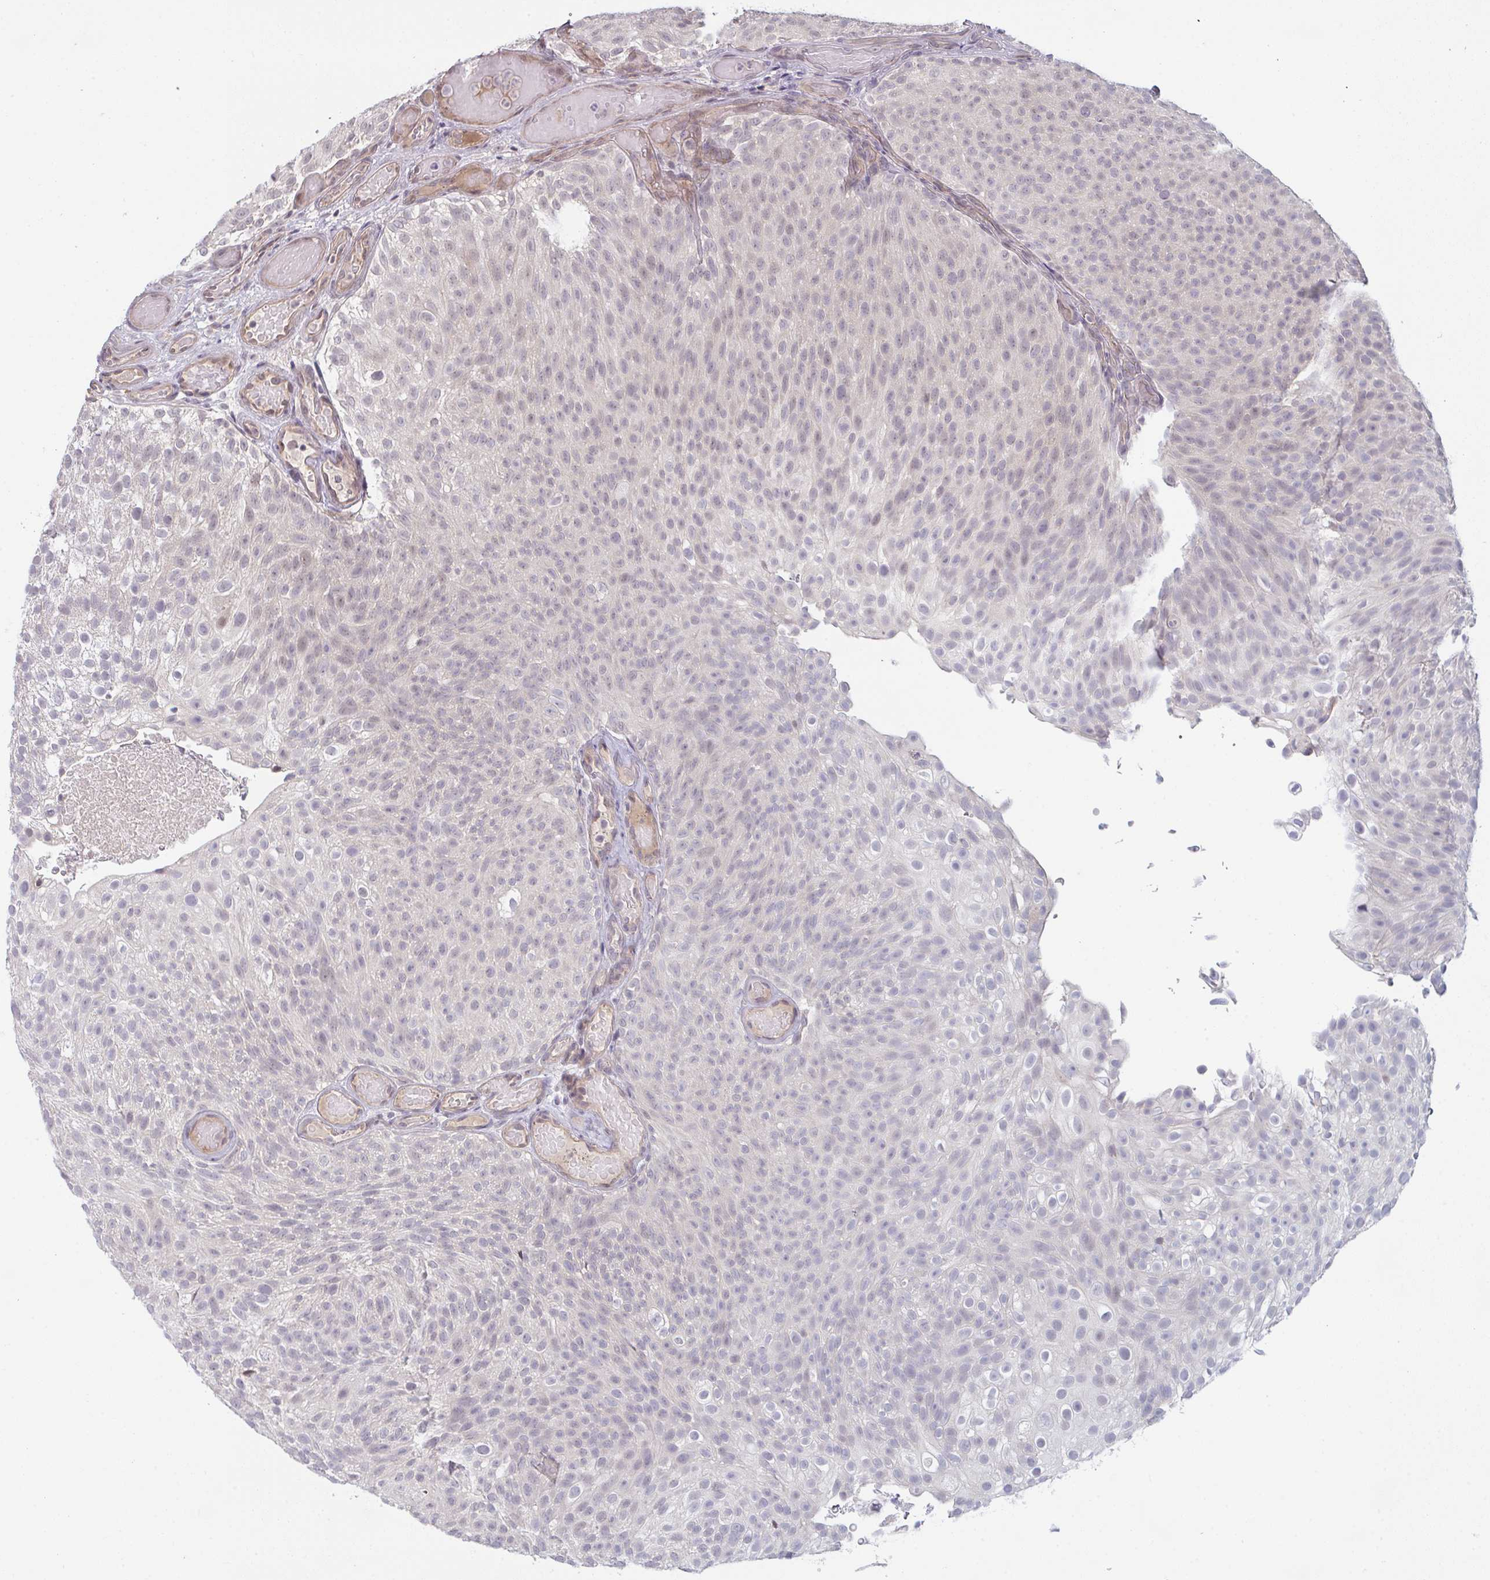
{"staining": {"intensity": "negative", "quantity": "none", "location": "none"}, "tissue": "urothelial cancer", "cell_type": "Tumor cells", "image_type": "cancer", "snomed": [{"axis": "morphology", "description": "Urothelial carcinoma, Low grade"}, {"axis": "topography", "description": "Urinary bladder"}], "caption": "Tumor cells are negative for protein expression in human urothelial carcinoma (low-grade). (DAB immunohistochemistry (IHC), high magnification).", "gene": "ZNF214", "patient": {"sex": "male", "age": 78}}